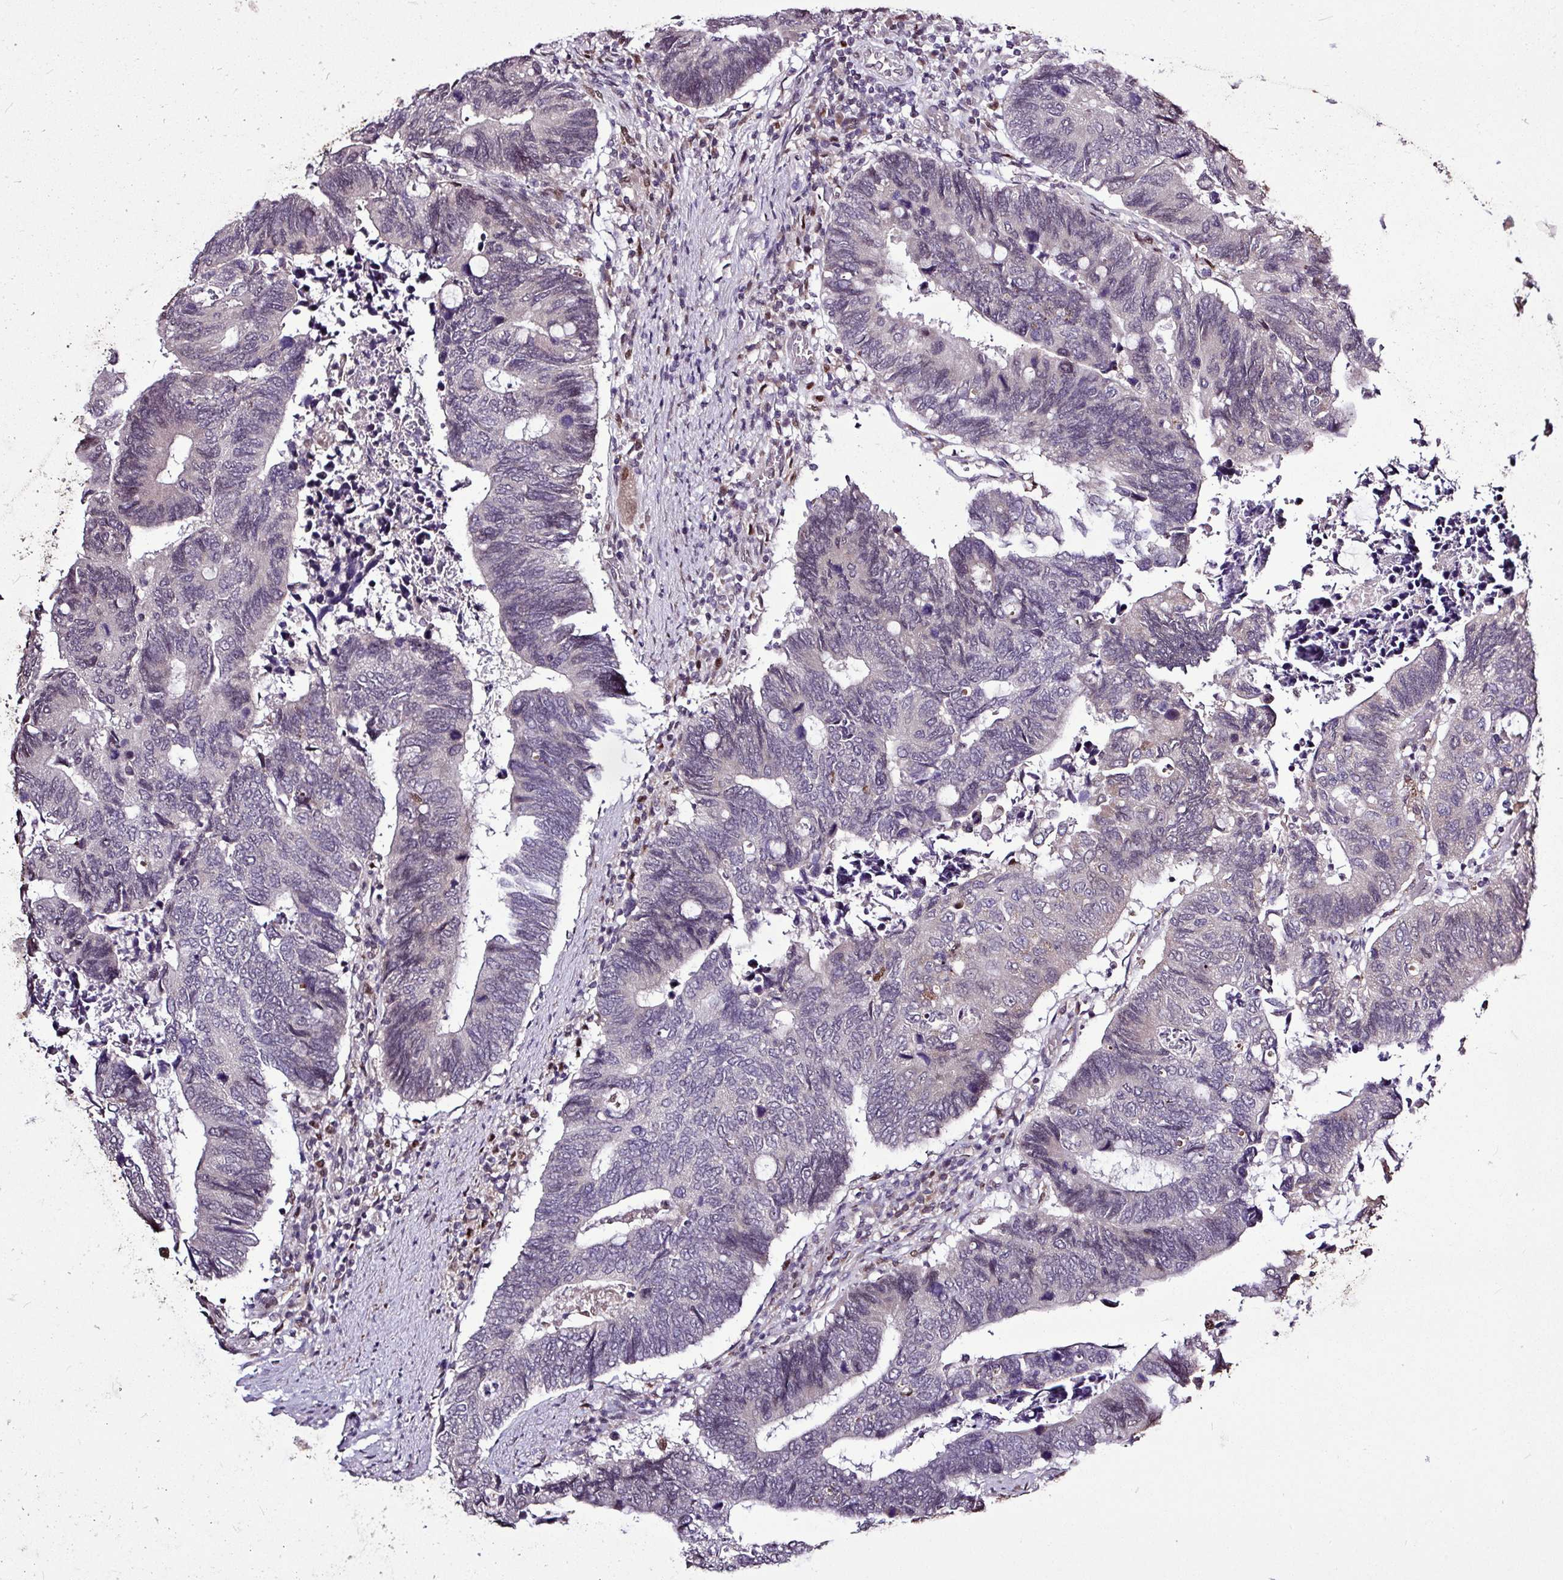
{"staining": {"intensity": "negative", "quantity": "none", "location": "none"}, "tissue": "colorectal cancer", "cell_type": "Tumor cells", "image_type": "cancer", "snomed": [{"axis": "morphology", "description": "Adenocarcinoma, NOS"}, {"axis": "topography", "description": "Colon"}], "caption": "Immunohistochemistry histopathology image of colorectal cancer stained for a protein (brown), which exhibits no positivity in tumor cells. (IHC, brightfield microscopy, high magnification).", "gene": "SKIC2", "patient": {"sex": "male", "age": 87}}